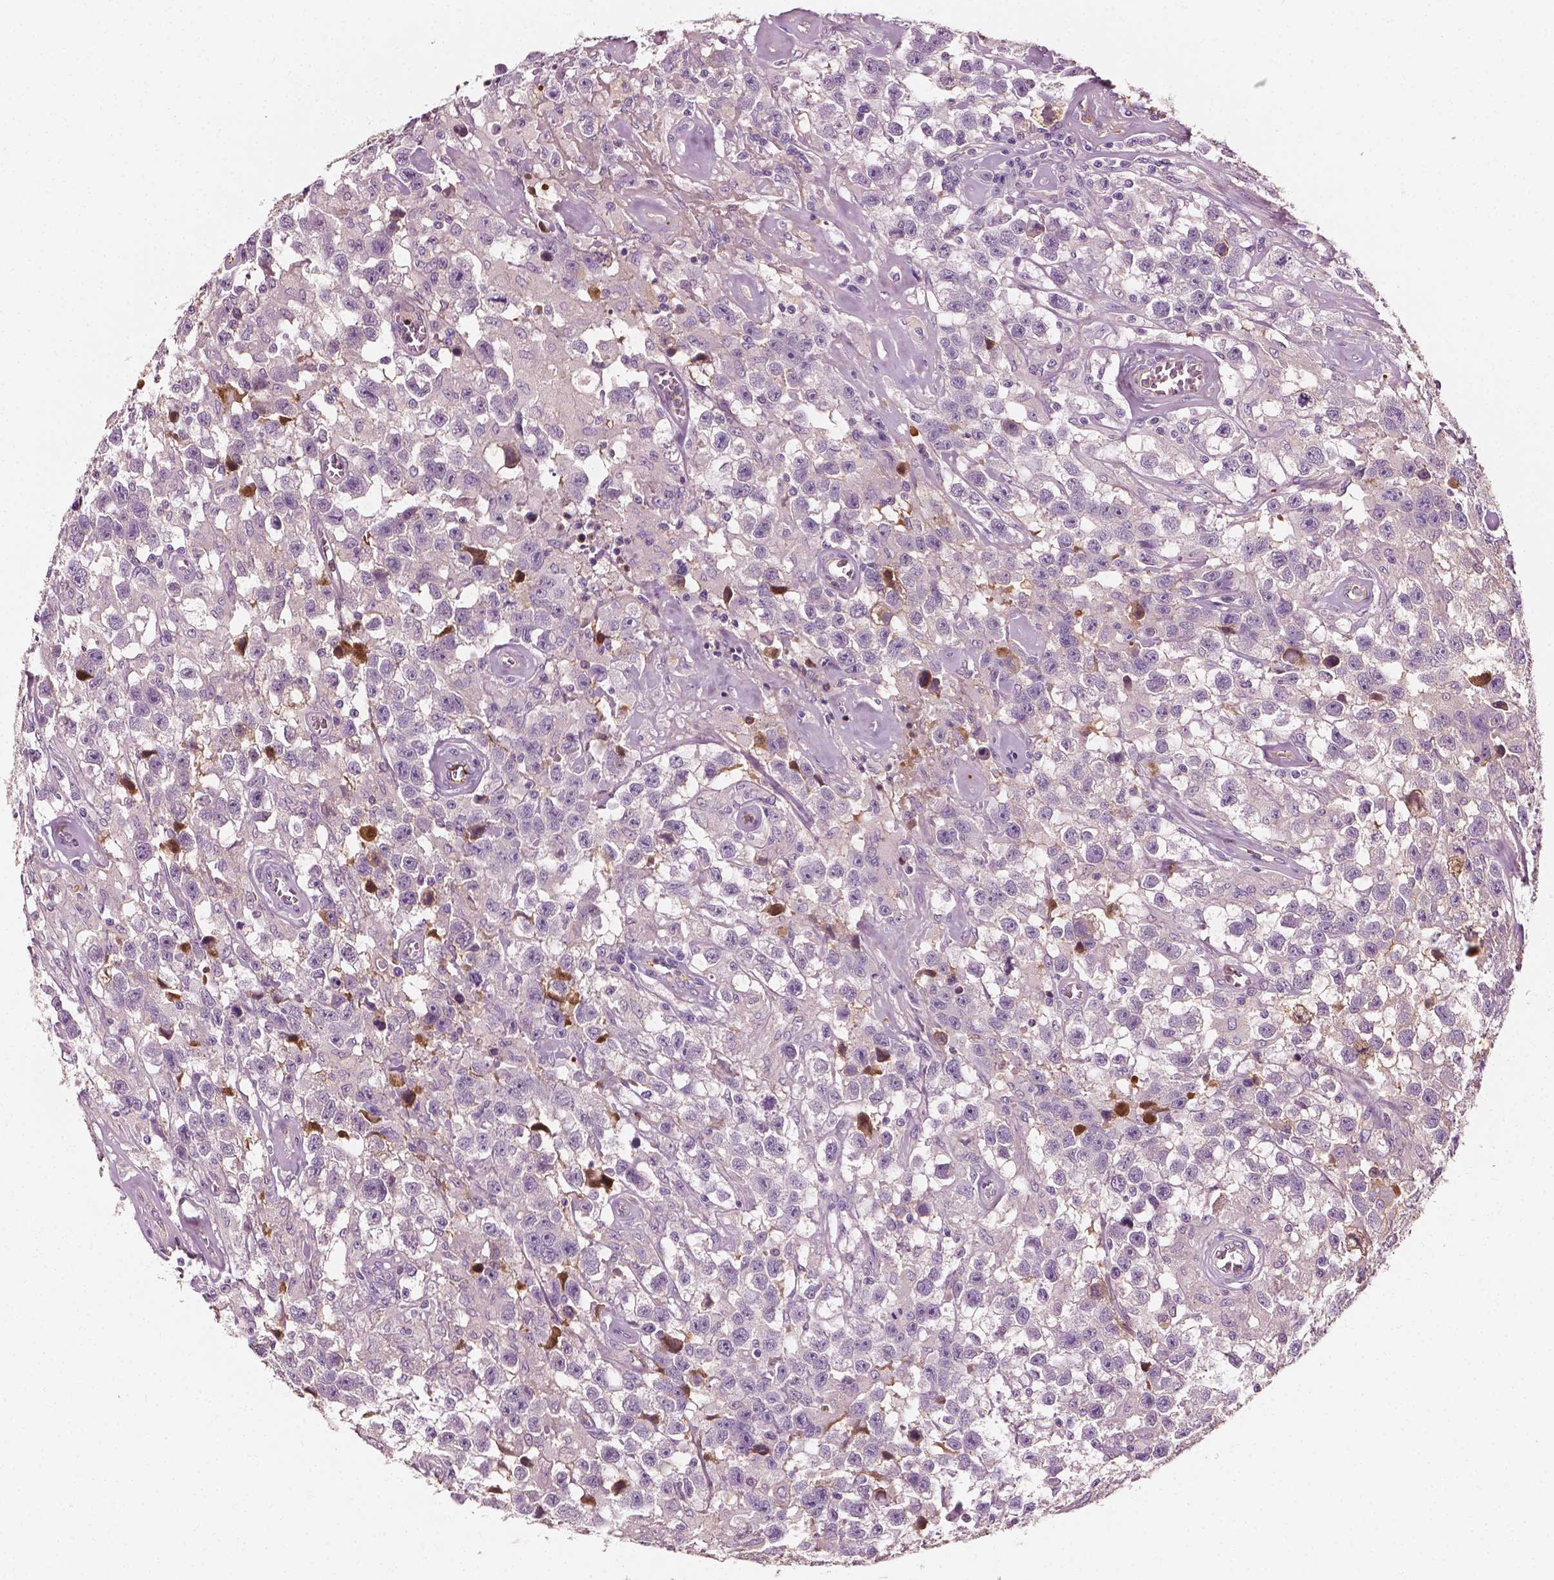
{"staining": {"intensity": "negative", "quantity": "none", "location": "none"}, "tissue": "testis cancer", "cell_type": "Tumor cells", "image_type": "cancer", "snomed": [{"axis": "morphology", "description": "Seminoma, NOS"}, {"axis": "topography", "description": "Testis"}], "caption": "An immunohistochemistry photomicrograph of testis cancer (seminoma) is shown. There is no staining in tumor cells of testis cancer (seminoma).", "gene": "APOA4", "patient": {"sex": "male", "age": 43}}